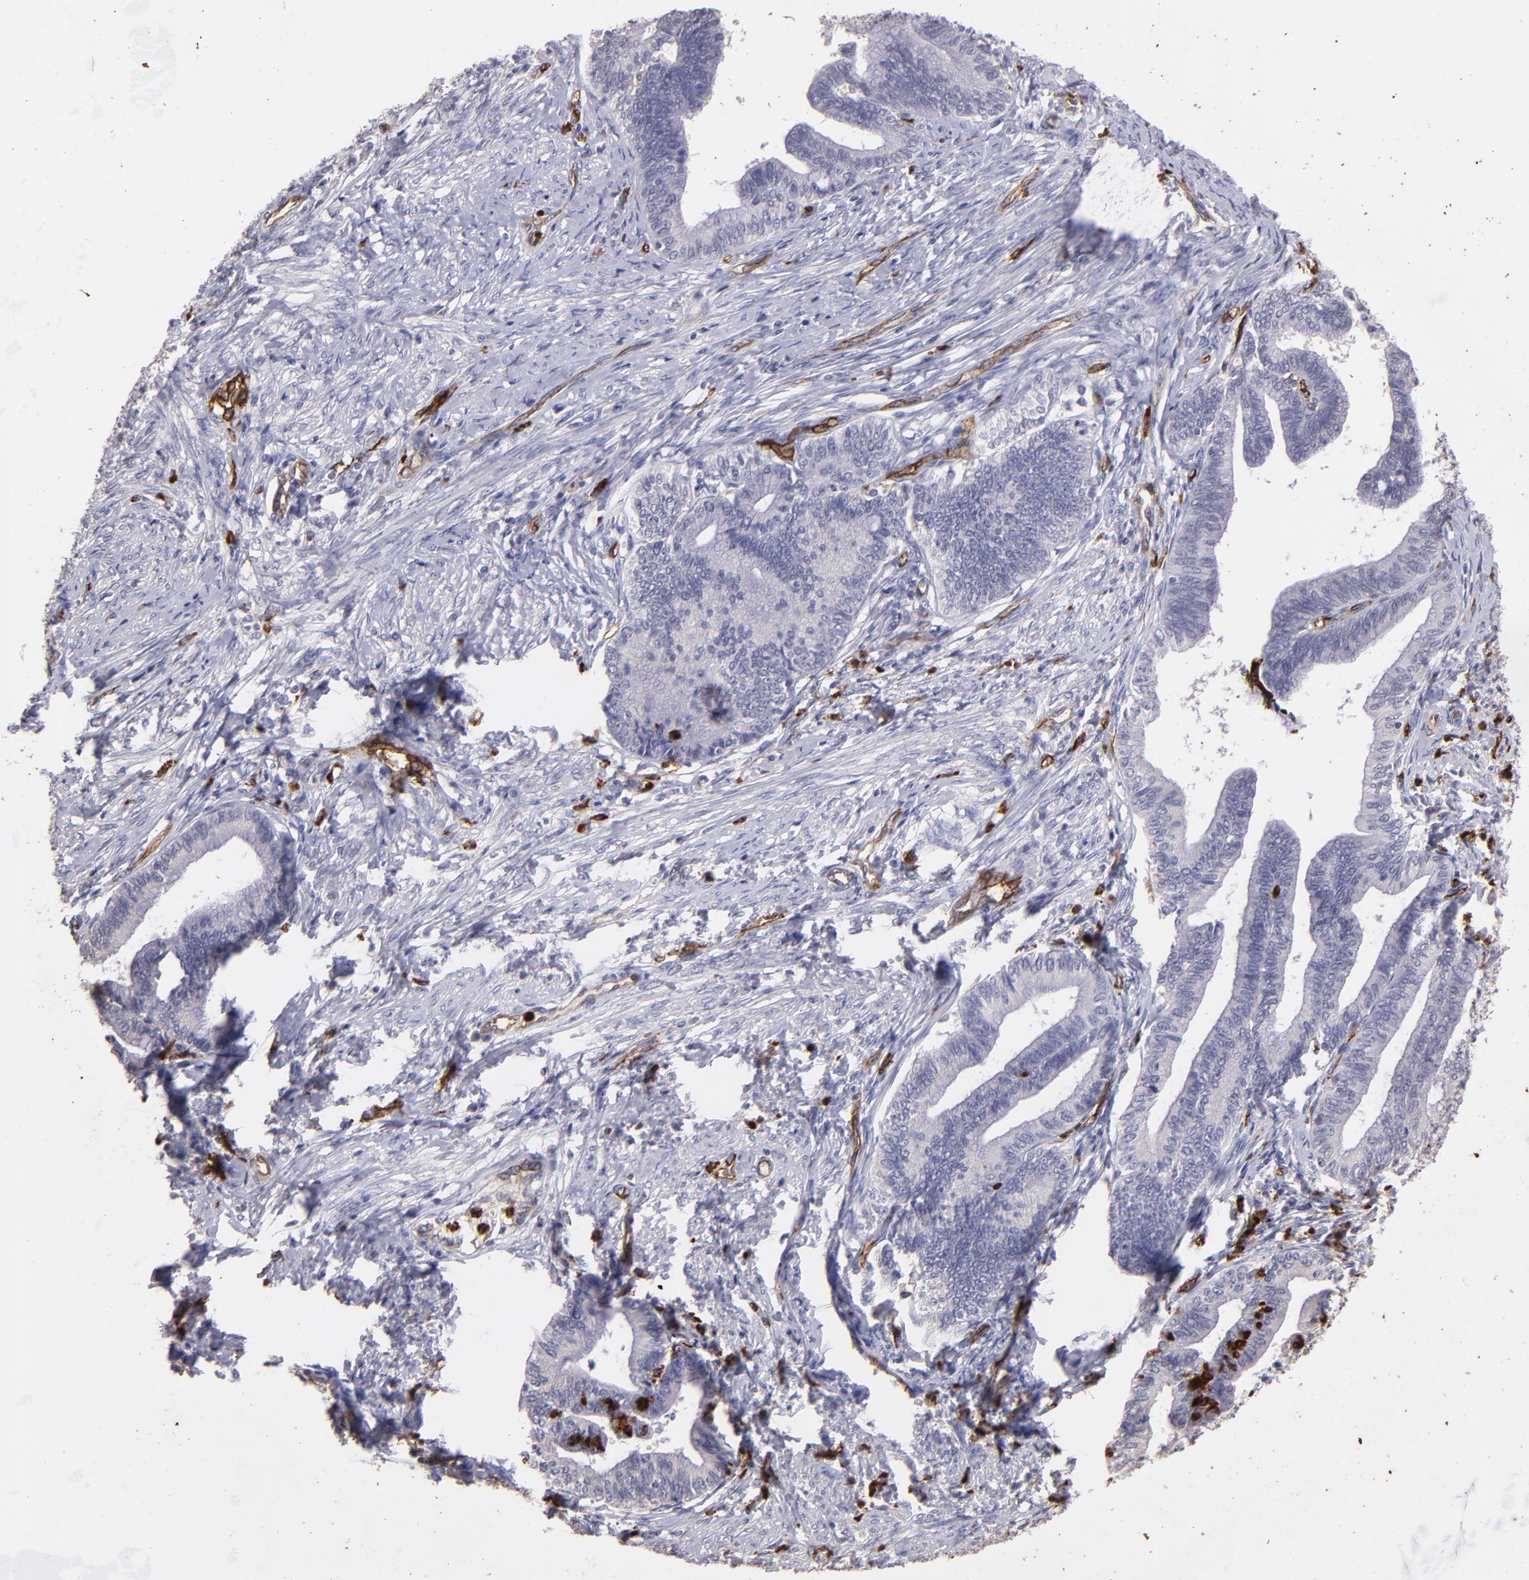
{"staining": {"intensity": "negative", "quantity": "none", "location": "none"}, "tissue": "cervical cancer", "cell_type": "Tumor cells", "image_type": "cancer", "snomed": [{"axis": "morphology", "description": "Adenocarcinoma, NOS"}, {"axis": "topography", "description": "Cervix"}], "caption": "Micrograph shows no significant protein staining in tumor cells of cervical cancer.", "gene": "DYSF", "patient": {"sex": "female", "age": 36}}